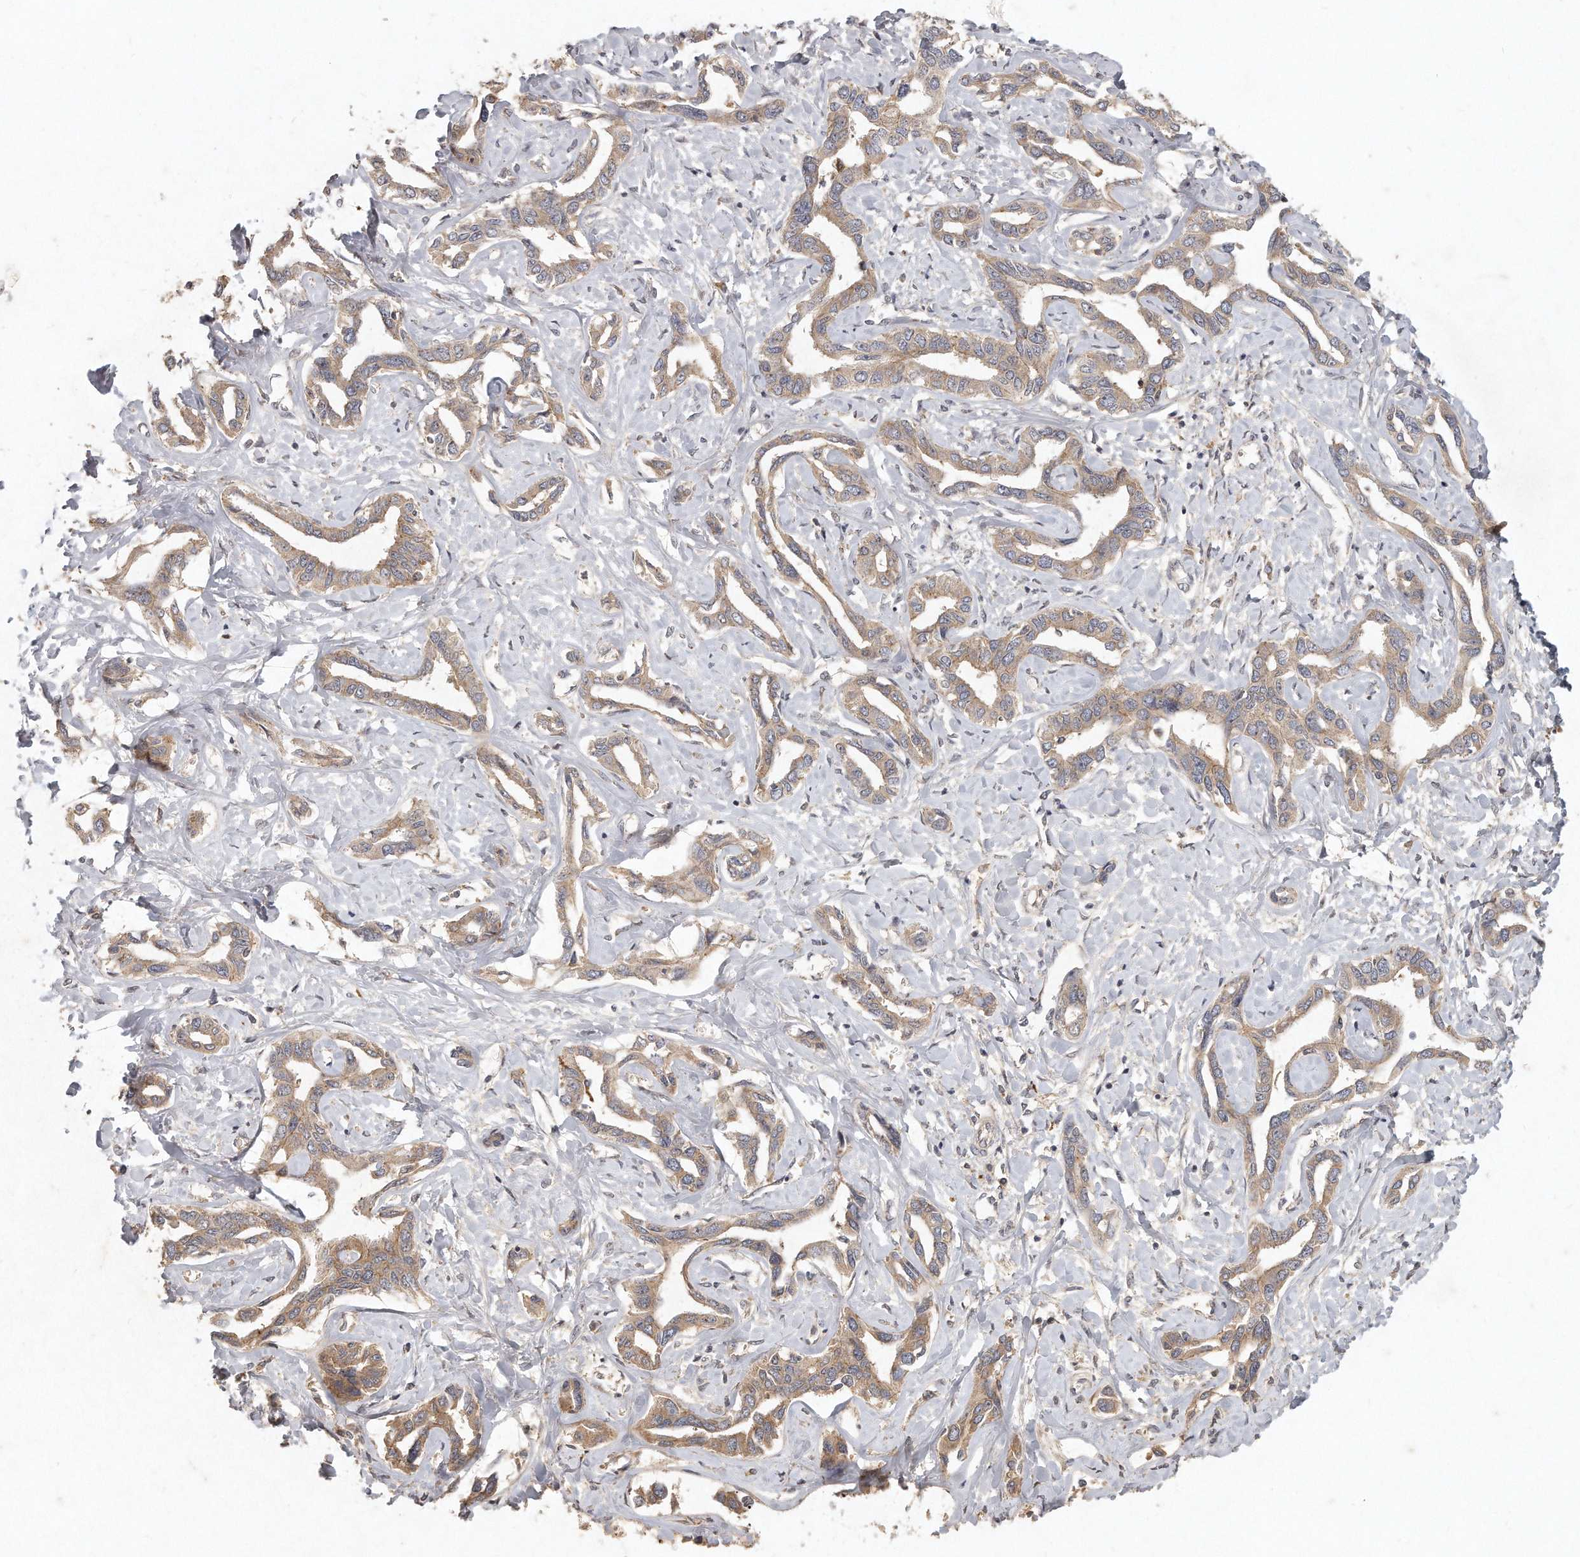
{"staining": {"intensity": "moderate", "quantity": "25%-75%", "location": "cytoplasmic/membranous"}, "tissue": "liver cancer", "cell_type": "Tumor cells", "image_type": "cancer", "snomed": [{"axis": "morphology", "description": "Cholangiocarcinoma"}, {"axis": "topography", "description": "Liver"}], "caption": "Immunohistochemical staining of human liver cancer (cholangiocarcinoma) exhibits medium levels of moderate cytoplasmic/membranous expression in approximately 25%-75% of tumor cells.", "gene": "LGALS8", "patient": {"sex": "male", "age": 59}}